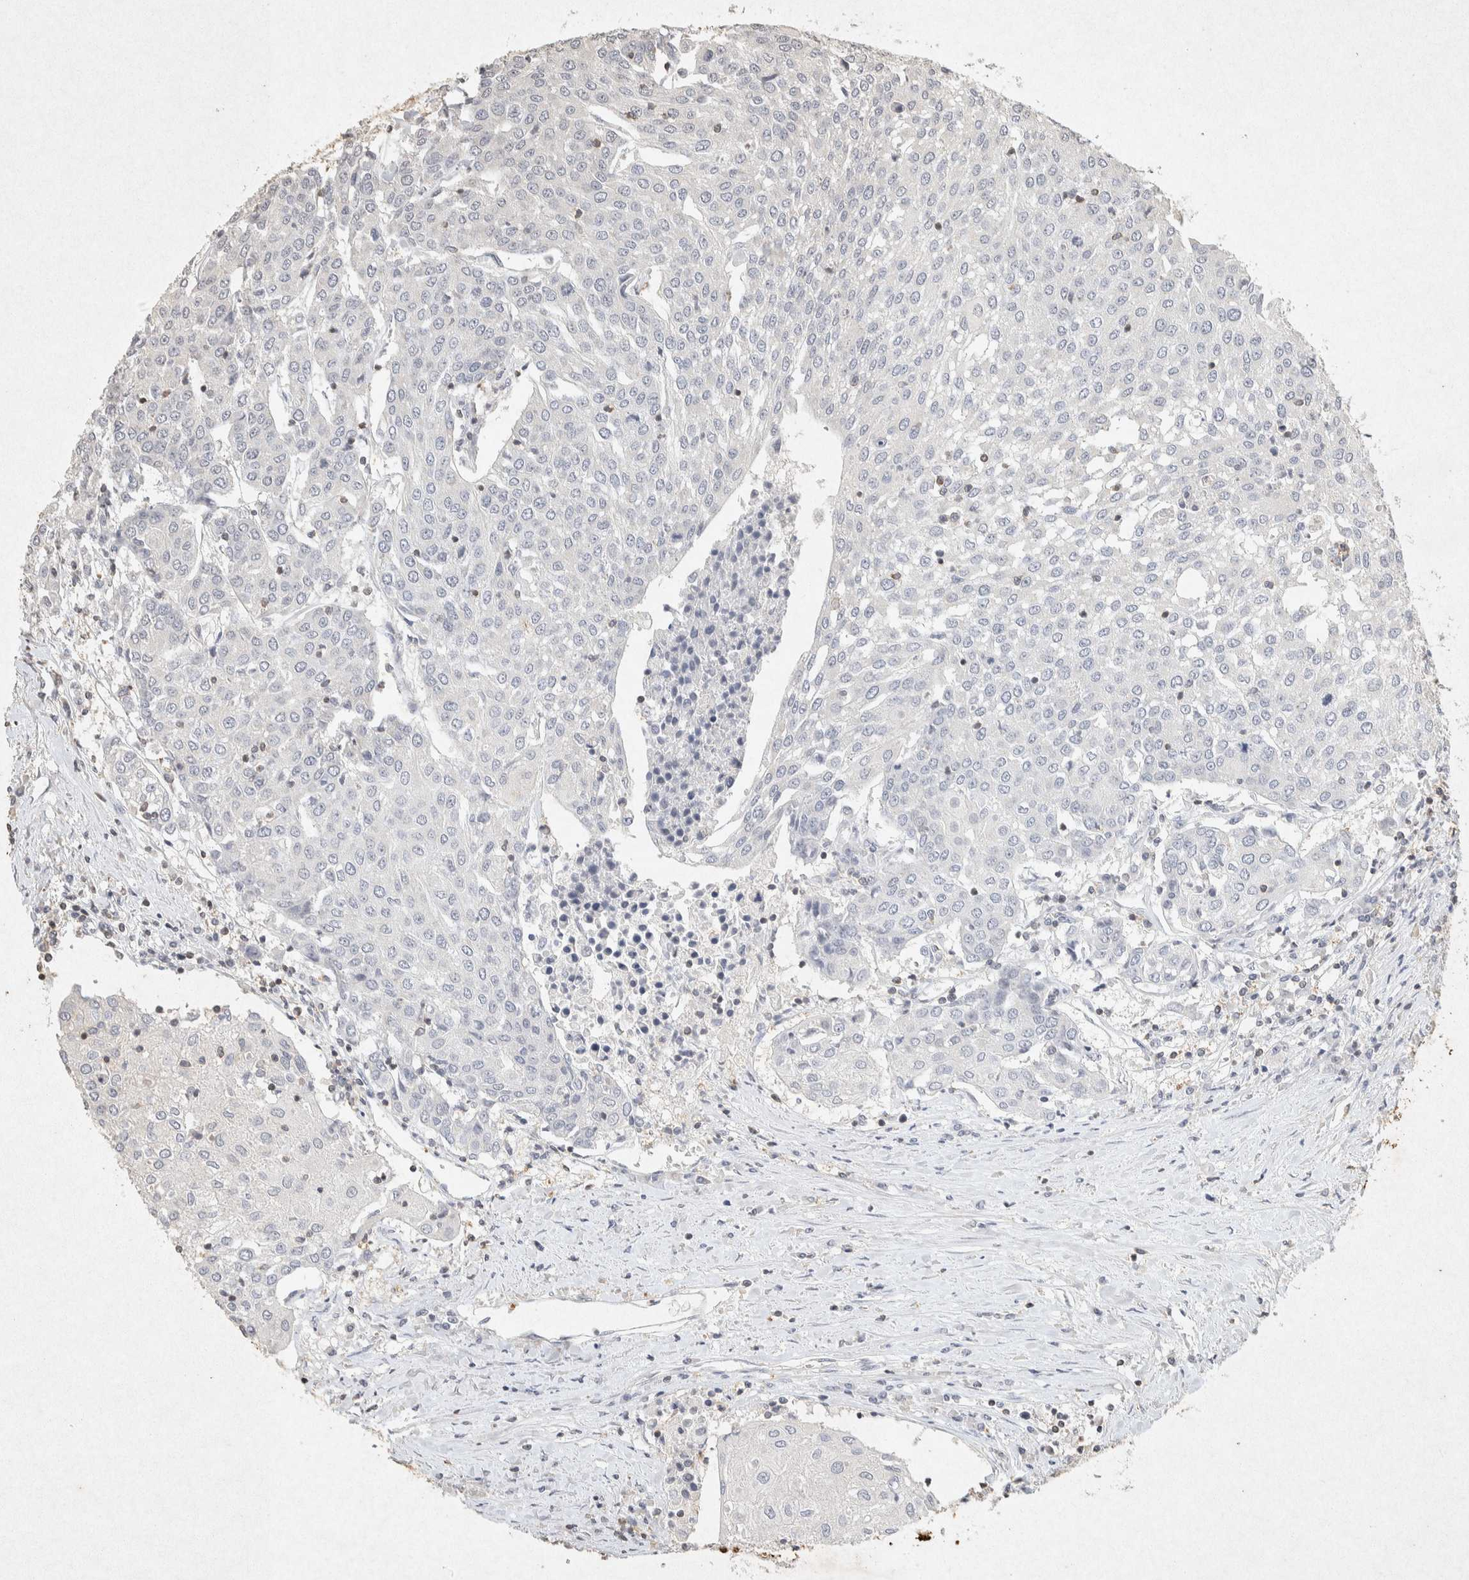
{"staining": {"intensity": "negative", "quantity": "none", "location": "none"}, "tissue": "urothelial cancer", "cell_type": "Tumor cells", "image_type": "cancer", "snomed": [{"axis": "morphology", "description": "Urothelial carcinoma, High grade"}, {"axis": "topography", "description": "Urinary bladder"}], "caption": "This micrograph is of urothelial cancer stained with IHC to label a protein in brown with the nuclei are counter-stained blue. There is no expression in tumor cells.", "gene": "RAC2", "patient": {"sex": "female", "age": 85}}